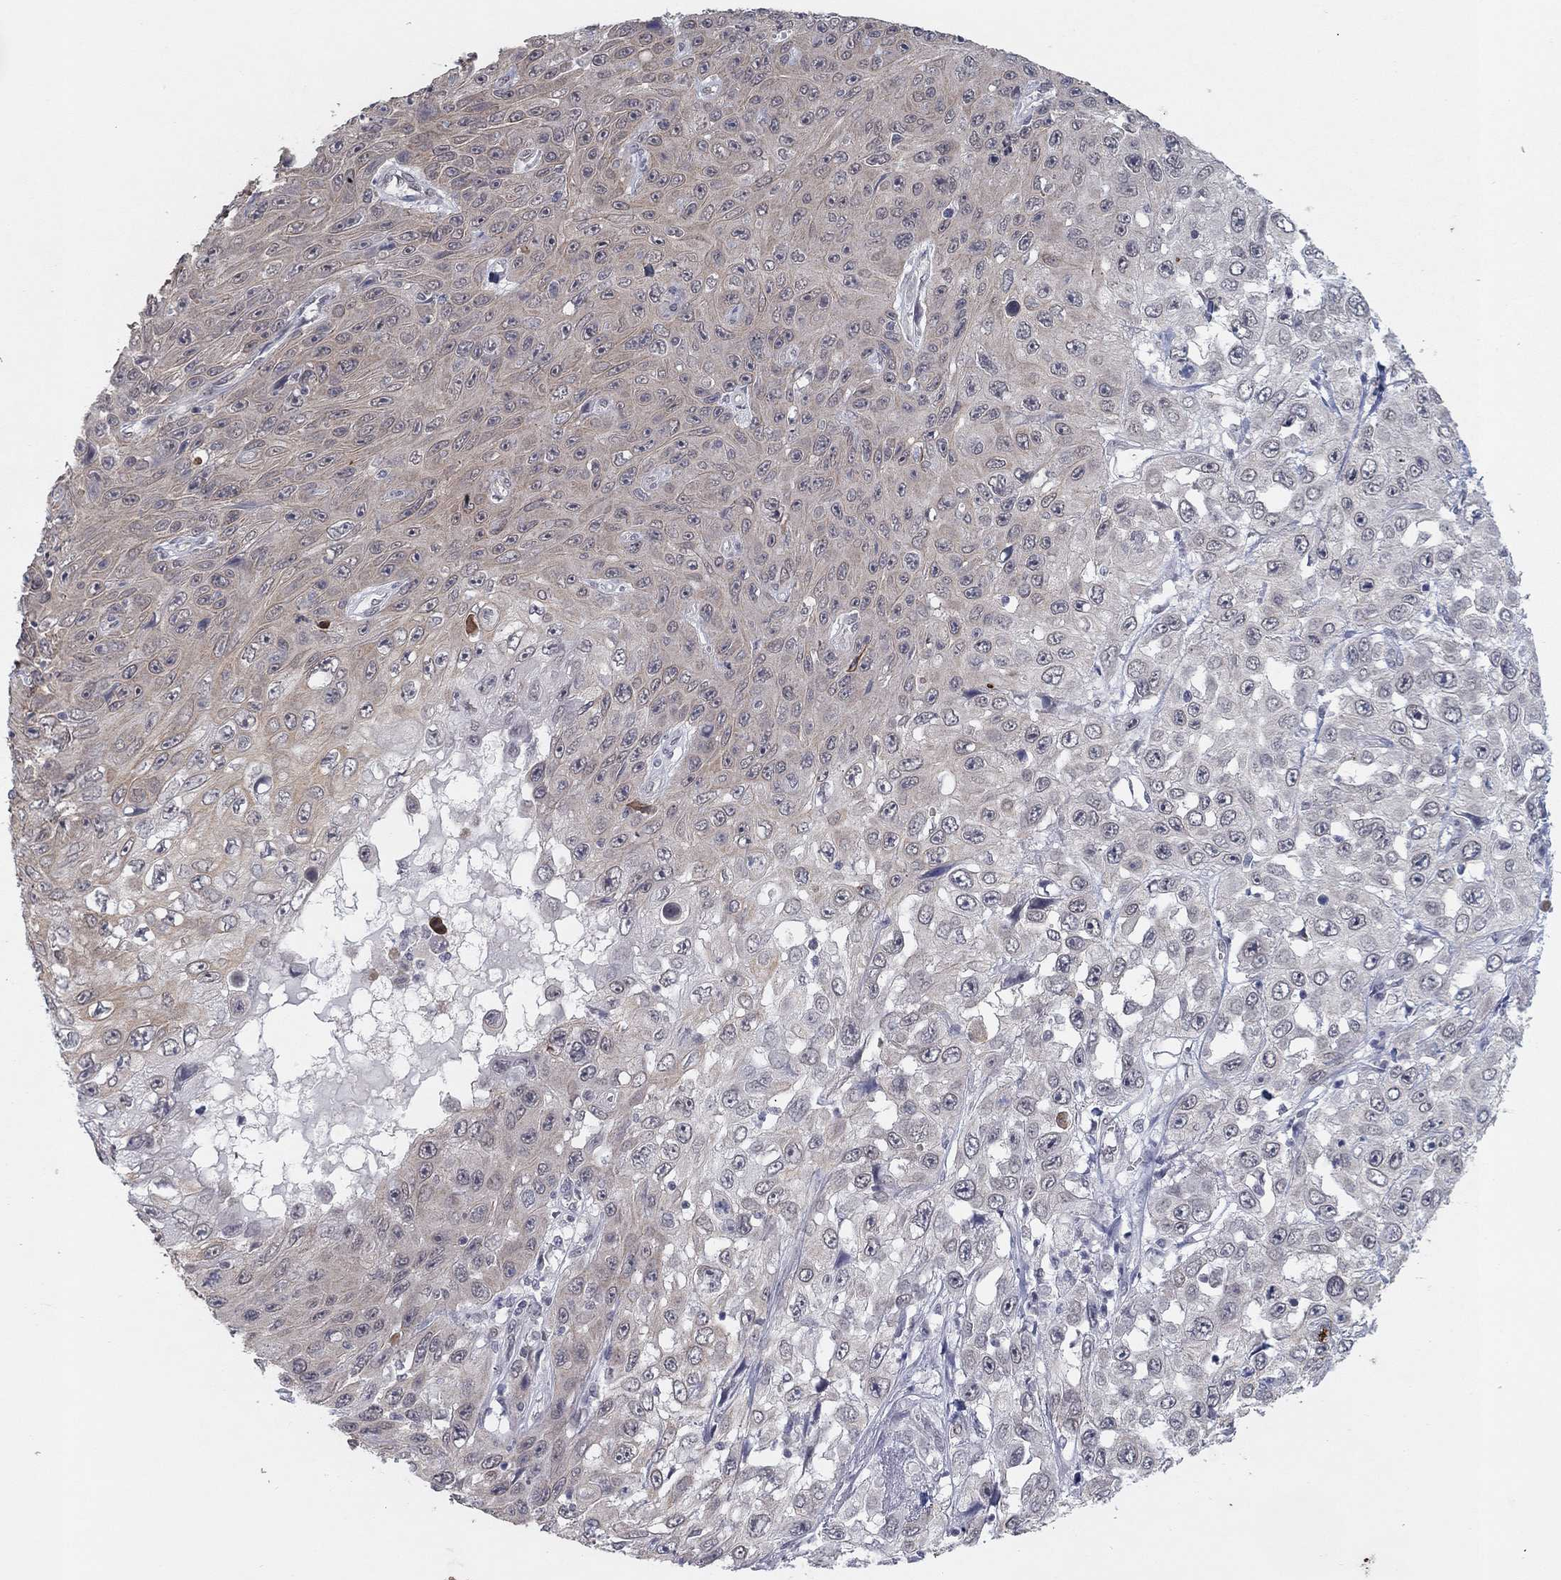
{"staining": {"intensity": "weak", "quantity": "25%-75%", "location": "cytoplasmic/membranous"}, "tissue": "skin cancer", "cell_type": "Tumor cells", "image_type": "cancer", "snomed": [{"axis": "morphology", "description": "Squamous cell carcinoma, NOS"}, {"axis": "topography", "description": "Skin"}], "caption": "A high-resolution photomicrograph shows immunohistochemistry staining of squamous cell carcinoma (skin), which reveals weak cytoplasmic/membranous expression in about 25%-75% of tumor cells.", "gene": "SLC22A2", "patient": {"sex": "male", "age": 82}}